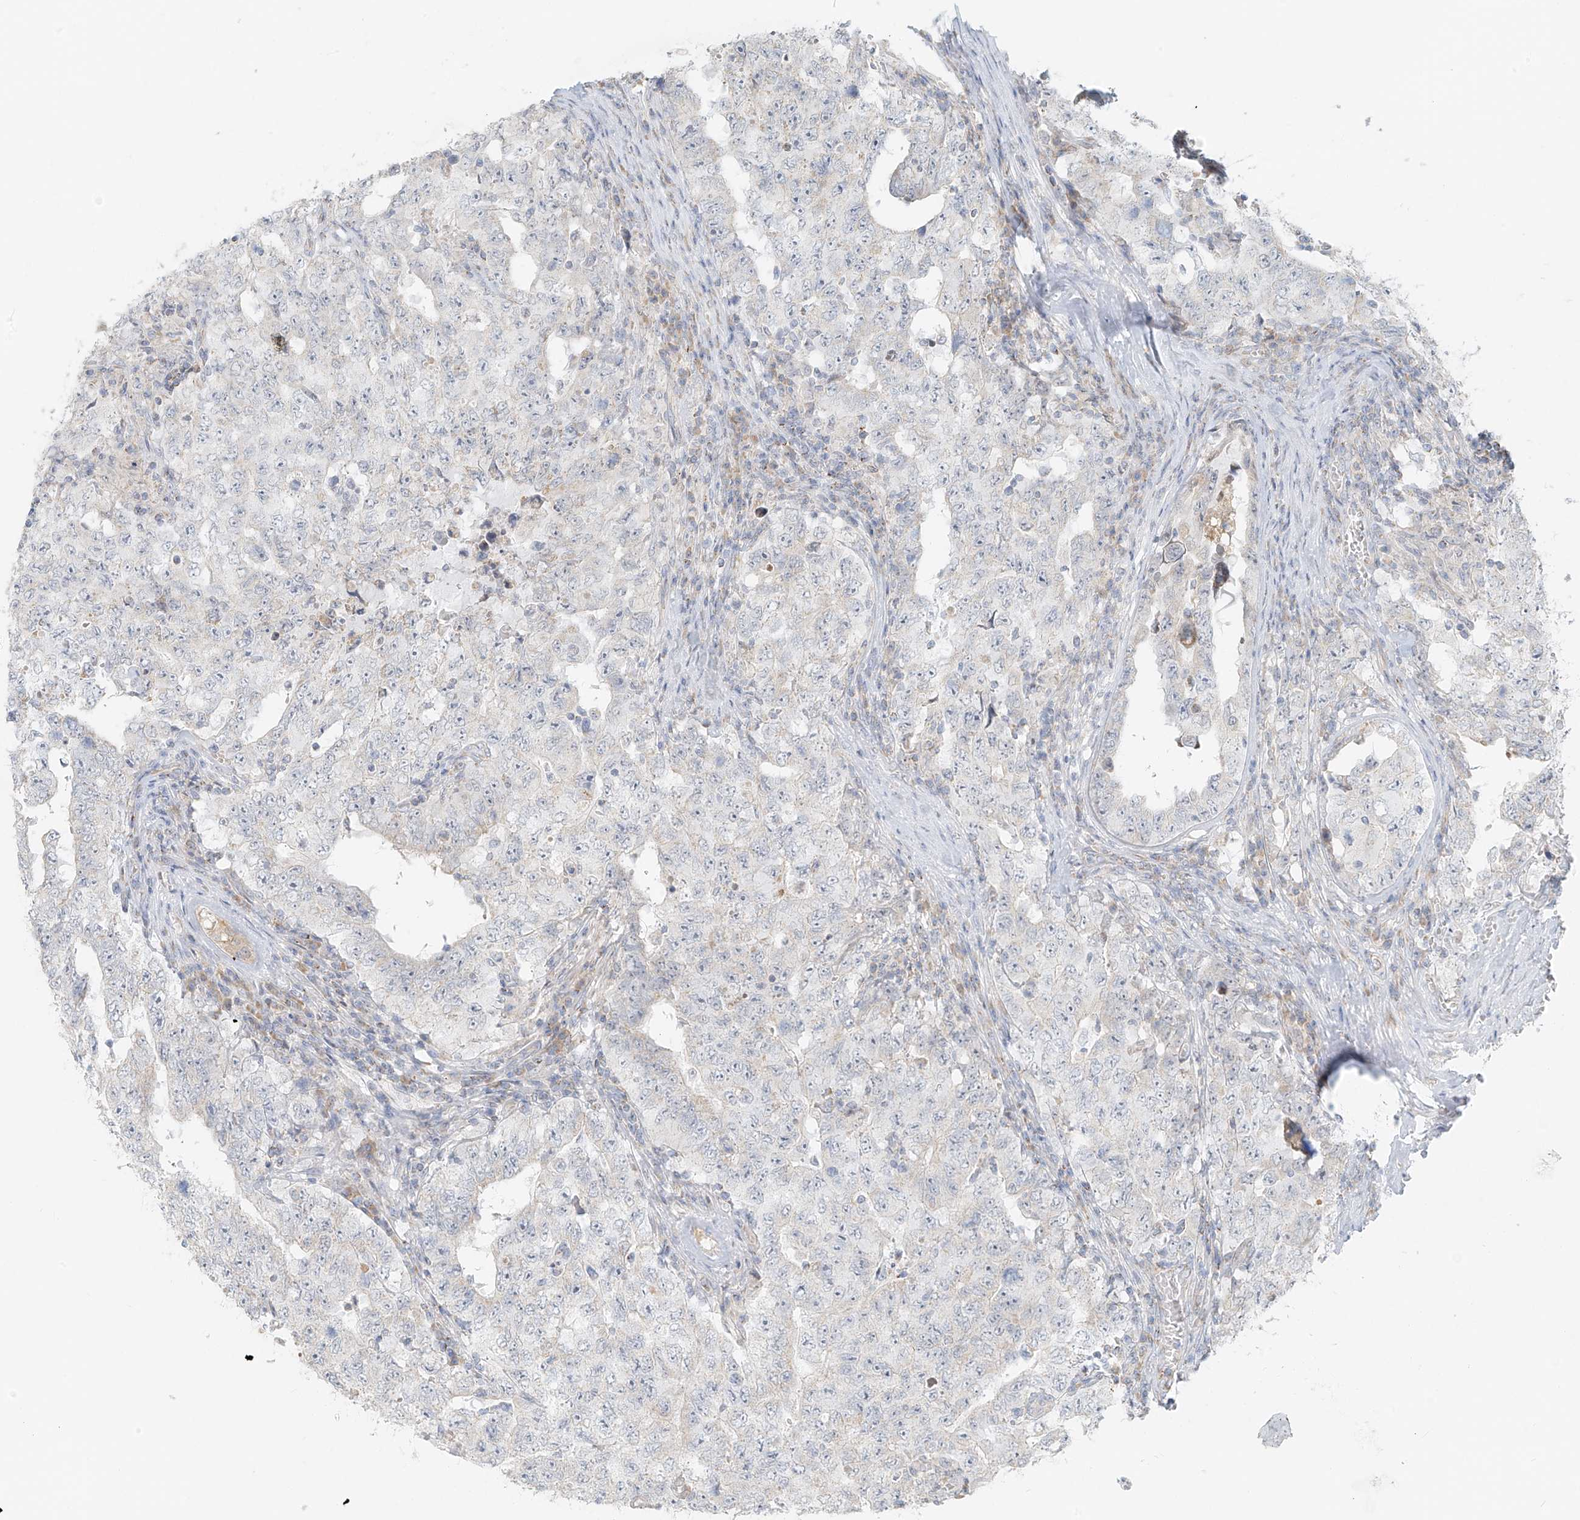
{"staining": {"intensity": "negative", "quantity": "none", "location": "none"}, "tissue": "testis cancer", "cell_type": "Tumor cells", "image_type": "cancer", "snomed": [{"axis": "morphology", "description": "Carcinoma, Embryonal, NOS"}, {"axis": "topography", "description": "Testis"}], "caption": "Tumor cells are negative for brown protein staining in embryonal carcinoma (testis).", "gene": "UST", "patient": {"sex": "male", "age": 26}}